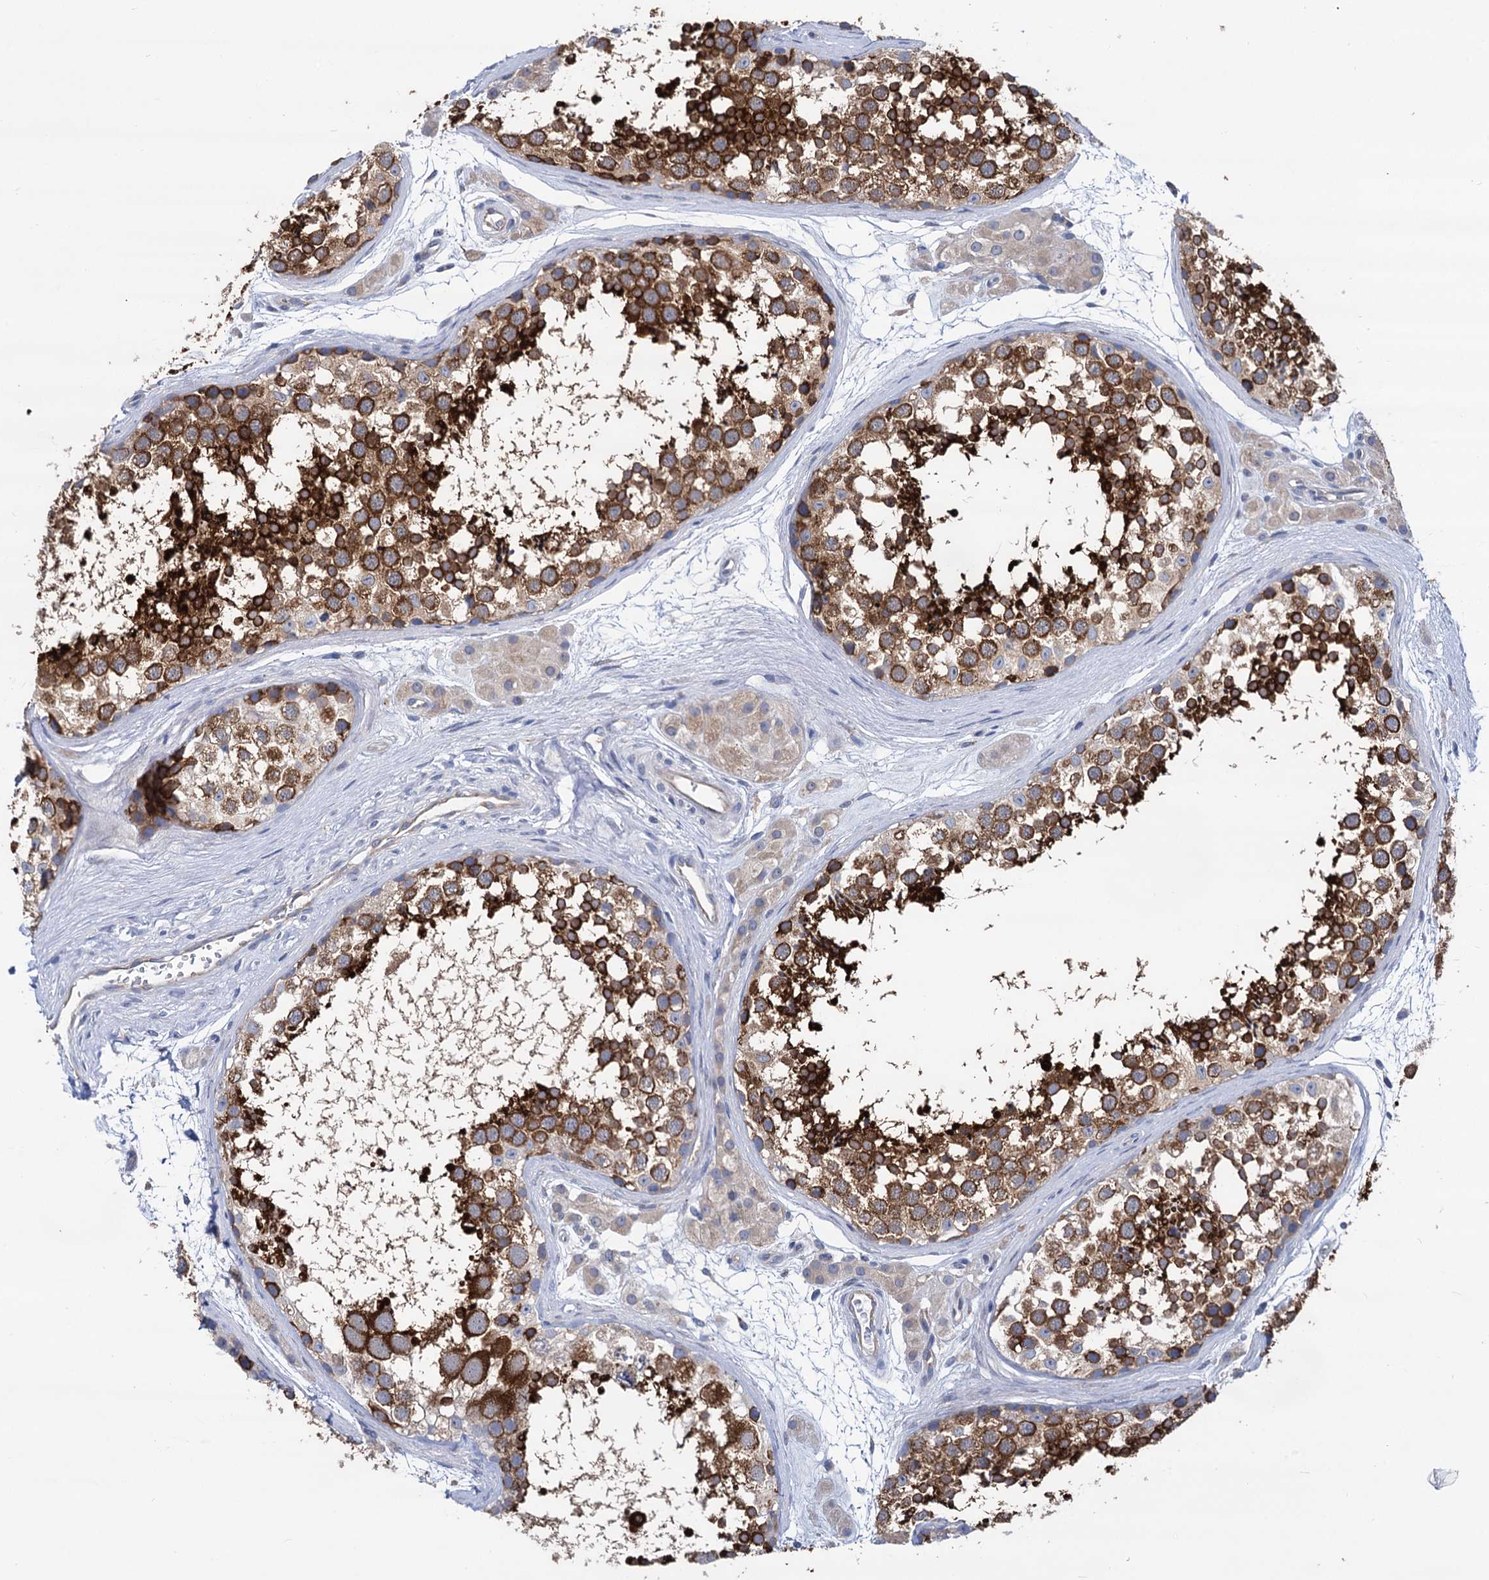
{"staining": {"intensity": "strong", "quantity": ">75%", "location": "cytoplasmic/membranous"}, "tissue": "testis", "cell_type": "Cells in seminiferous ducts", "image_type": "normal", "snomed": [{"axis": "morphology", "description": "Normal tissue, NOS"}, {"axis": "topography", "description": "Testis"}], "caption": "A high-resolution image shows immunohistochemistry (IHC) staining of normal testis, which demonstrates strong cytoplasmic/membranous positivity in about >75% of cells in seminiferous ducts. (Brightfield microscopy of DAB IHC at high magnification).", "gene": "ZNRD2", "patient": {"sex": "male", "age": 56}}